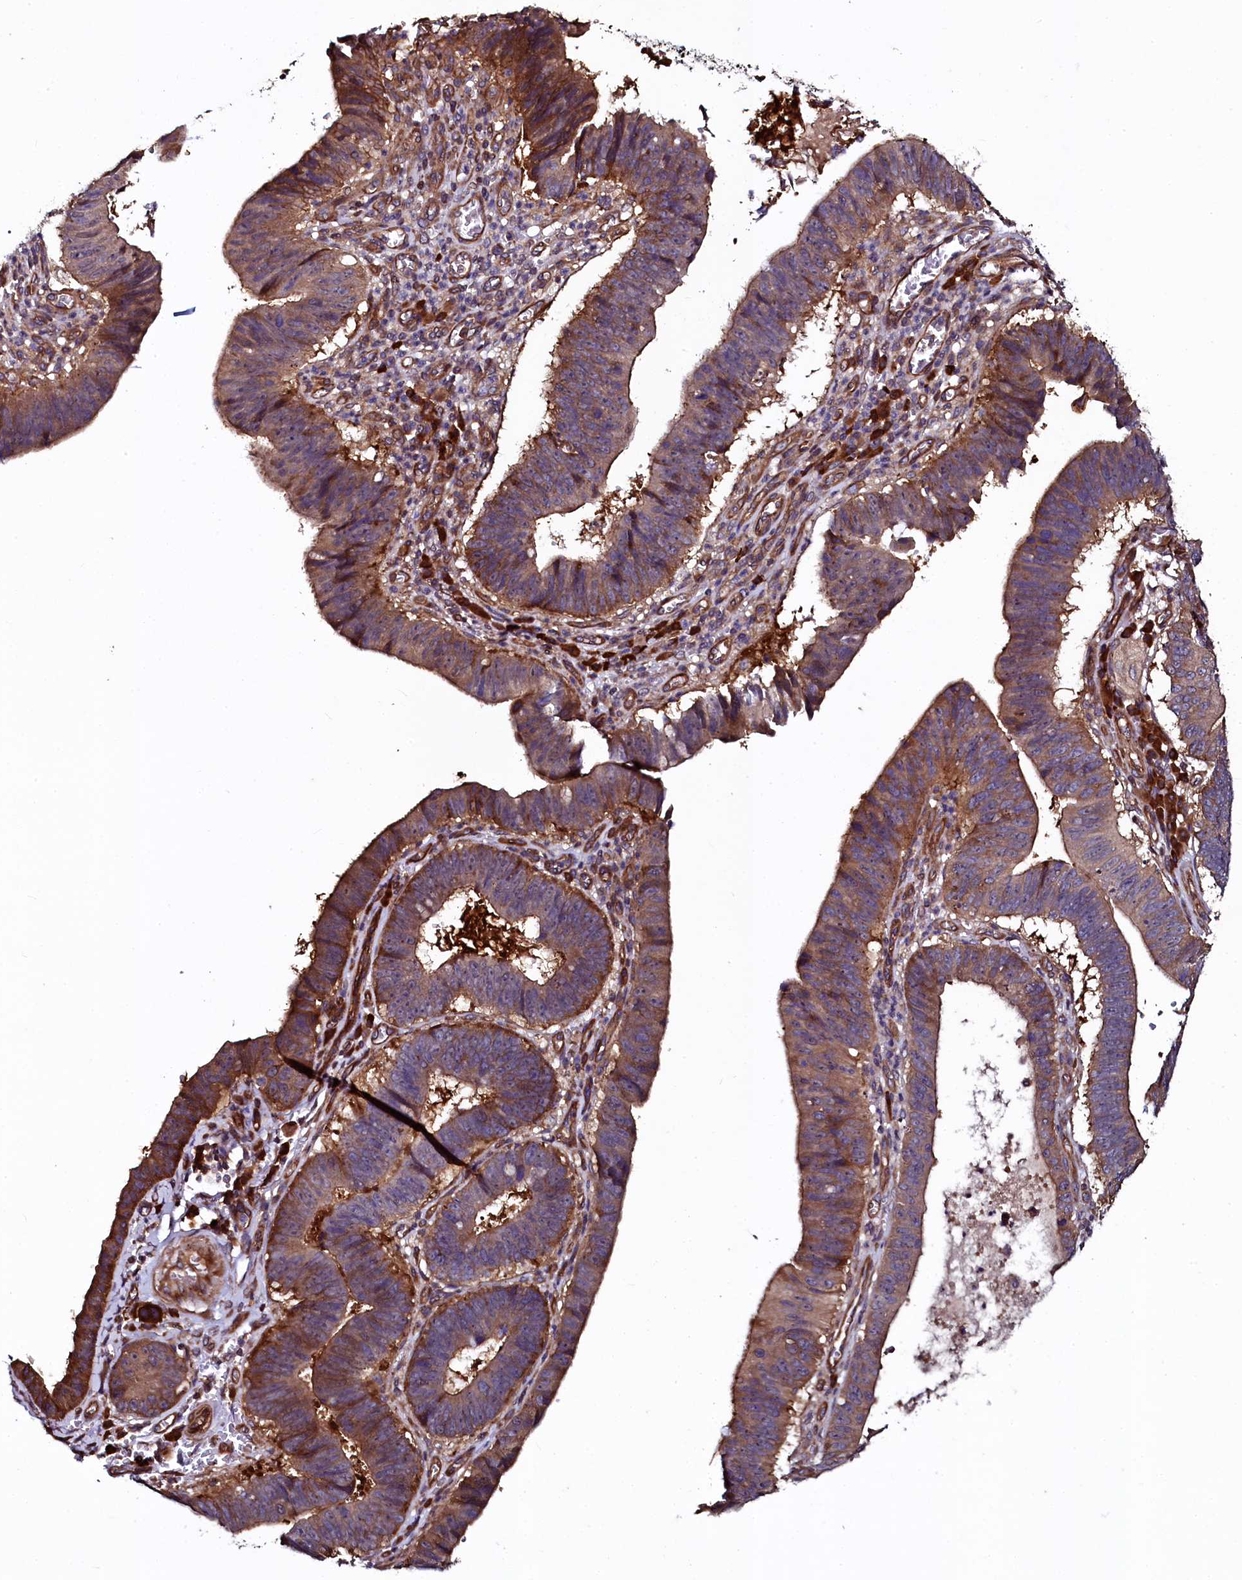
{"staining": {"intensity": "strong", "quantity": ">75%", "location": "cytoplasmic/membranous"}, "tissue": "stomach cancer", "cell_type": "Tumor cells", "image_type": "cancer", "snomed": [{"axis": "morphology", "description": "Adenocarcinoma, NOS"}, {"axis": "topography", "description": "Stomach"}], "caption": "Protein expression analysis of adenocarcinoma (stomach) displays strong cytoplasmic/membranous expression in about >75% of tumor cells.", "gene": "USPL1", "patient": {"sex": "male", "age": 59}}